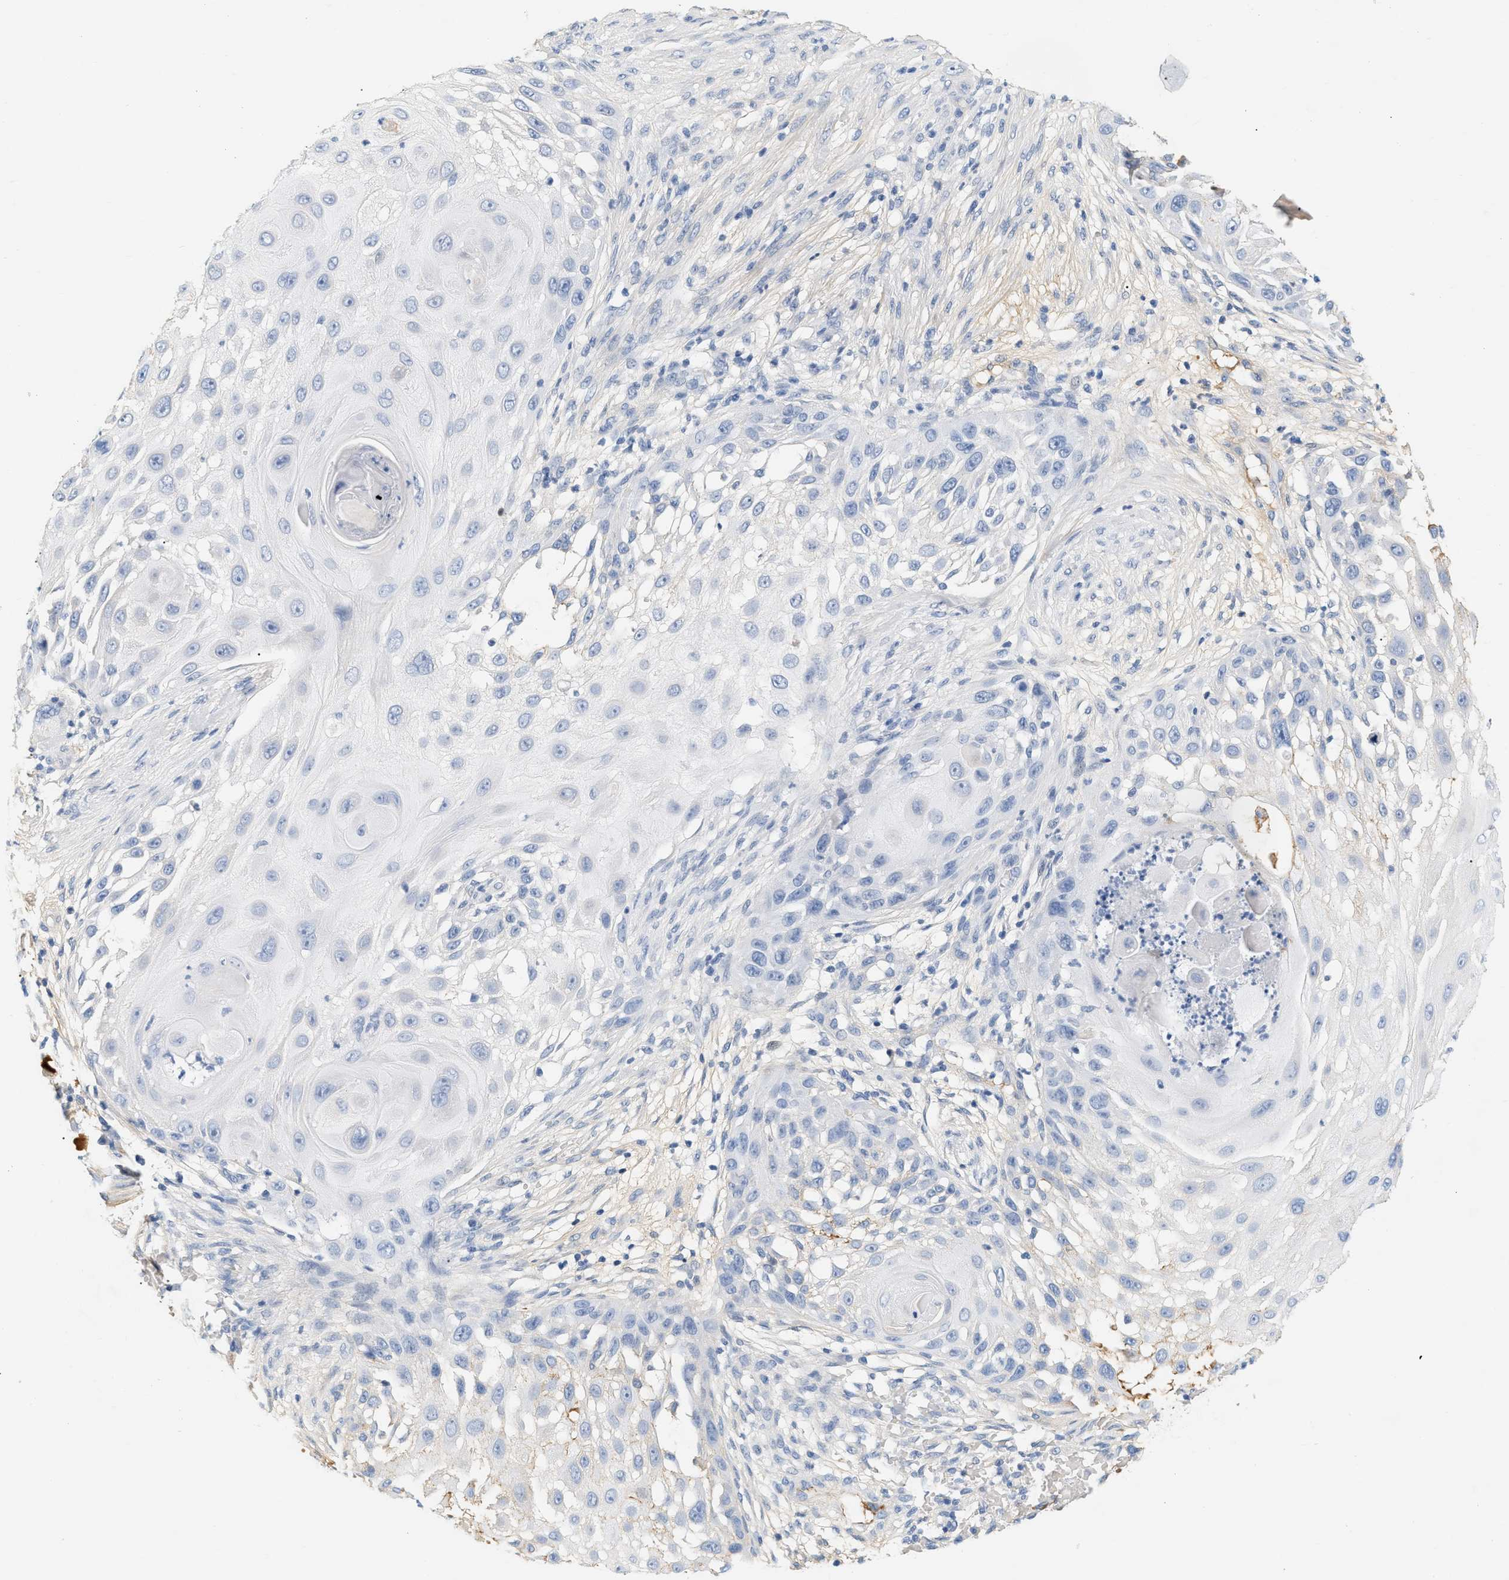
{"staining": {"intensity": "negative", "quantity": "none", "location": "none"}, "tissue": "skin cancer", "cell_type": "Tumor cells", "image_type": "cancer", "snomed": [{"axis": "morphology", "description": "Squamous cell carcinoma, NOS"}, {"axis": "topography", "description": "Skin"}], "caption": "IHC histopathology image of neoplastic tissue: human squamous cell carcinoma (skin) stained with DAB shows no significant protein staining in tumor cells.", "gene": "CFH", "patient": {"sex": "female", "age": 44}}